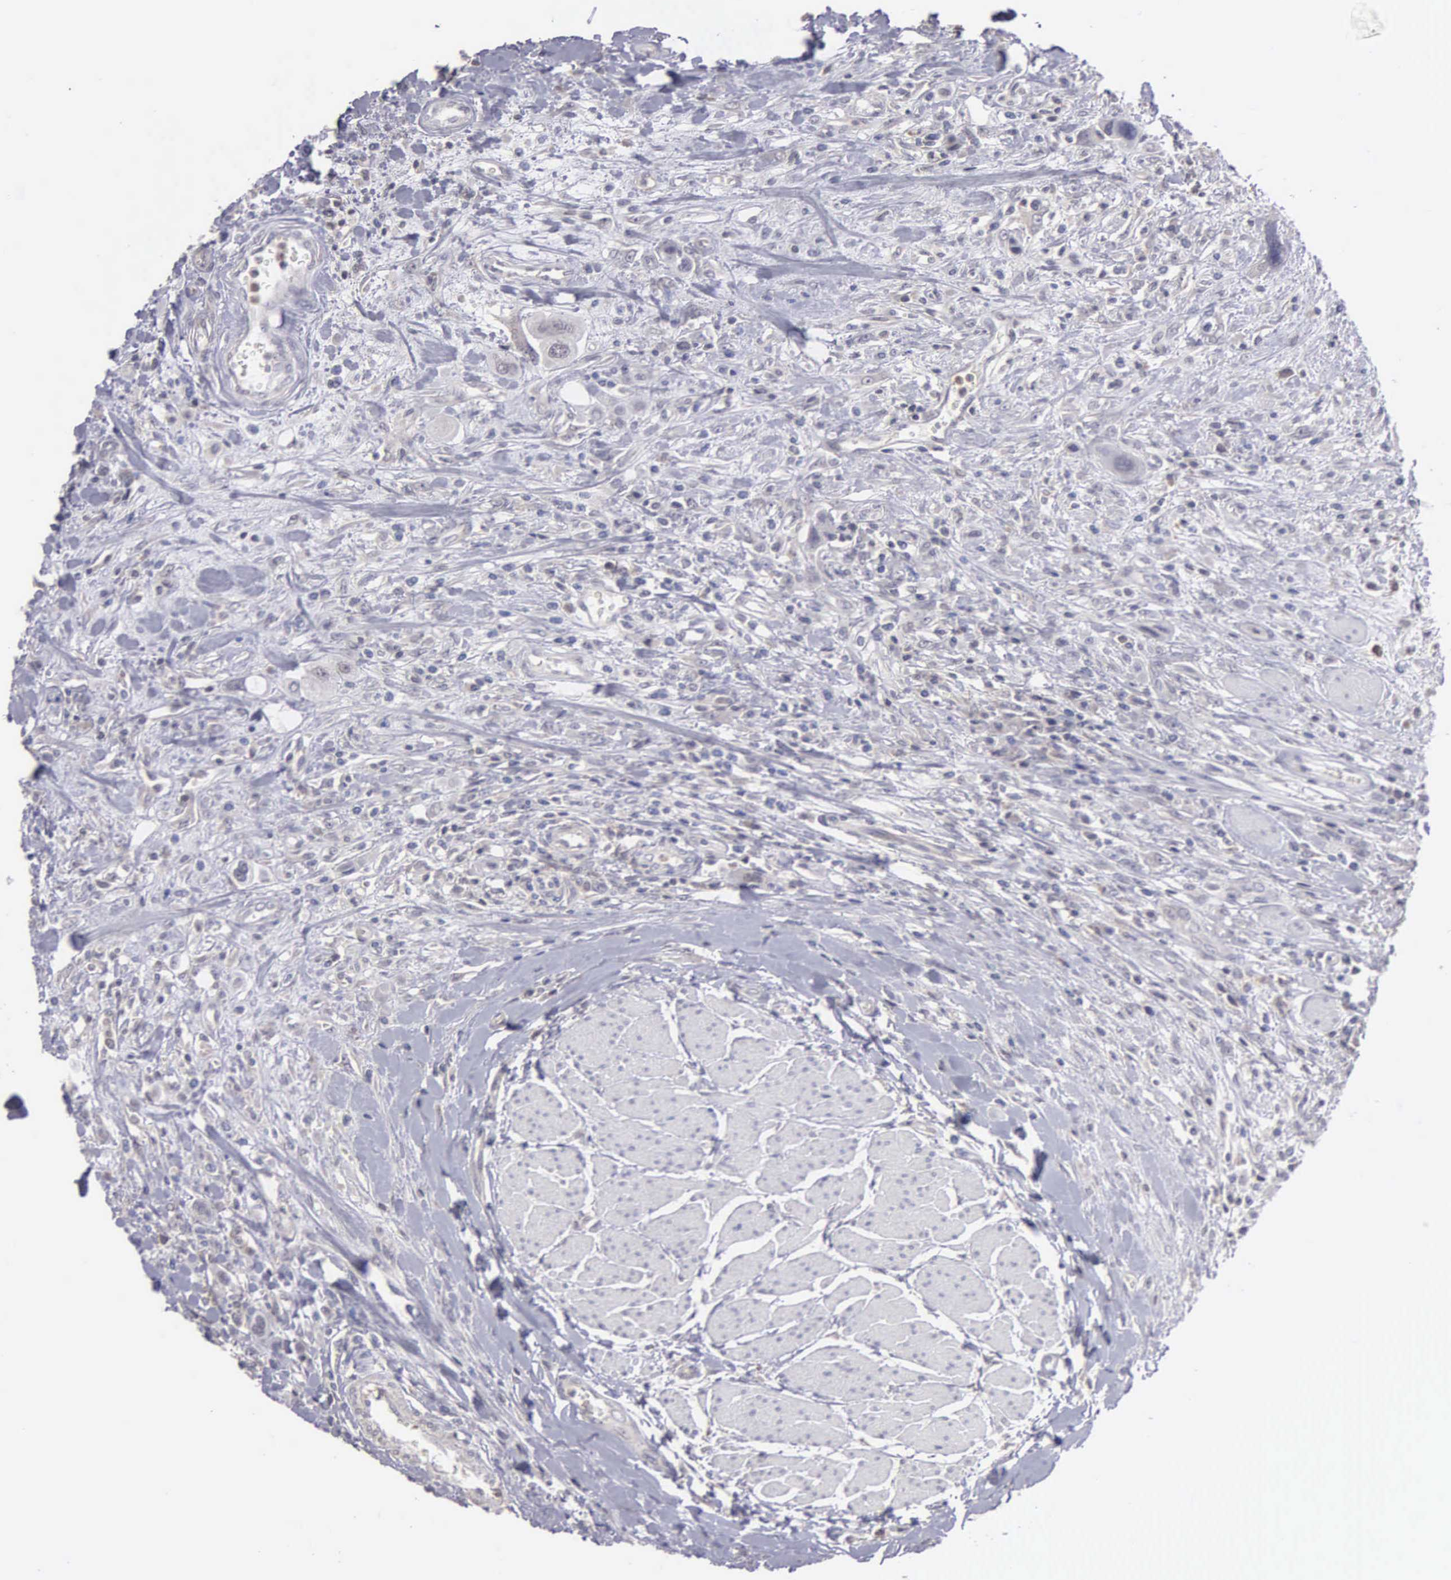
{"staining": {"intensity": "negative", "quantity": "none", "location": "none"}, "tissue": "urothelial cancer", "cell_type": "Tumor cells", "image_type": "cancer", "snomed": [{"axis": "morphology", "description": "Urothelial carcinoma, High grade"}, {"axis": "topography", "description": "Urinary bladder"}], "caption": "Immunohistochemistry (IHC) image of neoplastic tissue: urothelial cancer stained with DAB shows no significant protein staining in tumor cells.", "gene": "BRD1", "patient": {"sex": "male", "age": 50}}